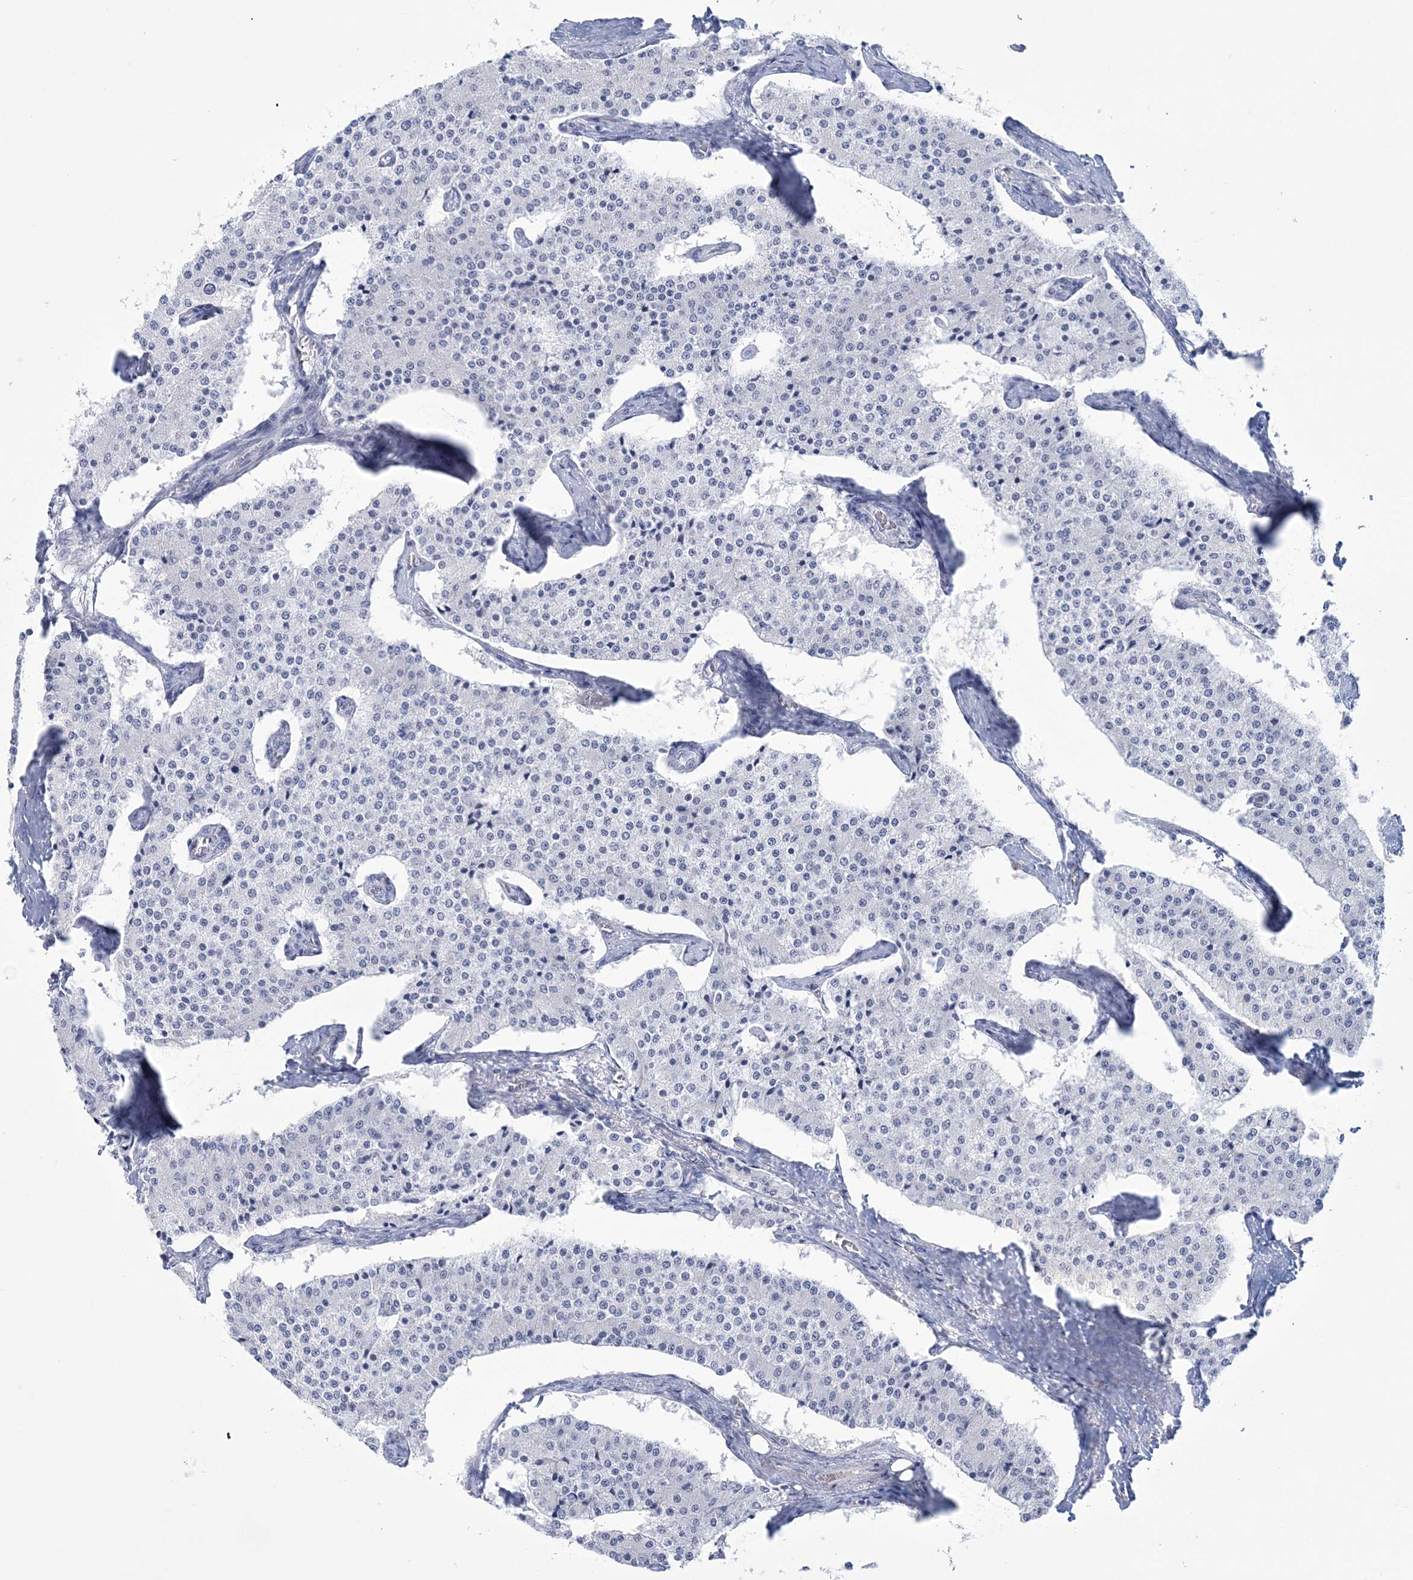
{"staining": {"intensity": "negative", "quantity": "none", "location": "none"}, "tissue": "carcinoid", "cell_type": "Tumor cells", "image_type": "cancer", "snomed": [{"axis": "morphology", "description": "Carcinoid, malignant, NOS"}, {"axis": "topography", "description": "Colon"}], "caption": "This is an immunohistochemistry histopathology image of human carcinoid. There is no expression in tumor cells.", "gene": "DPCD", "patient": {"sex": "female", "age": 52}}